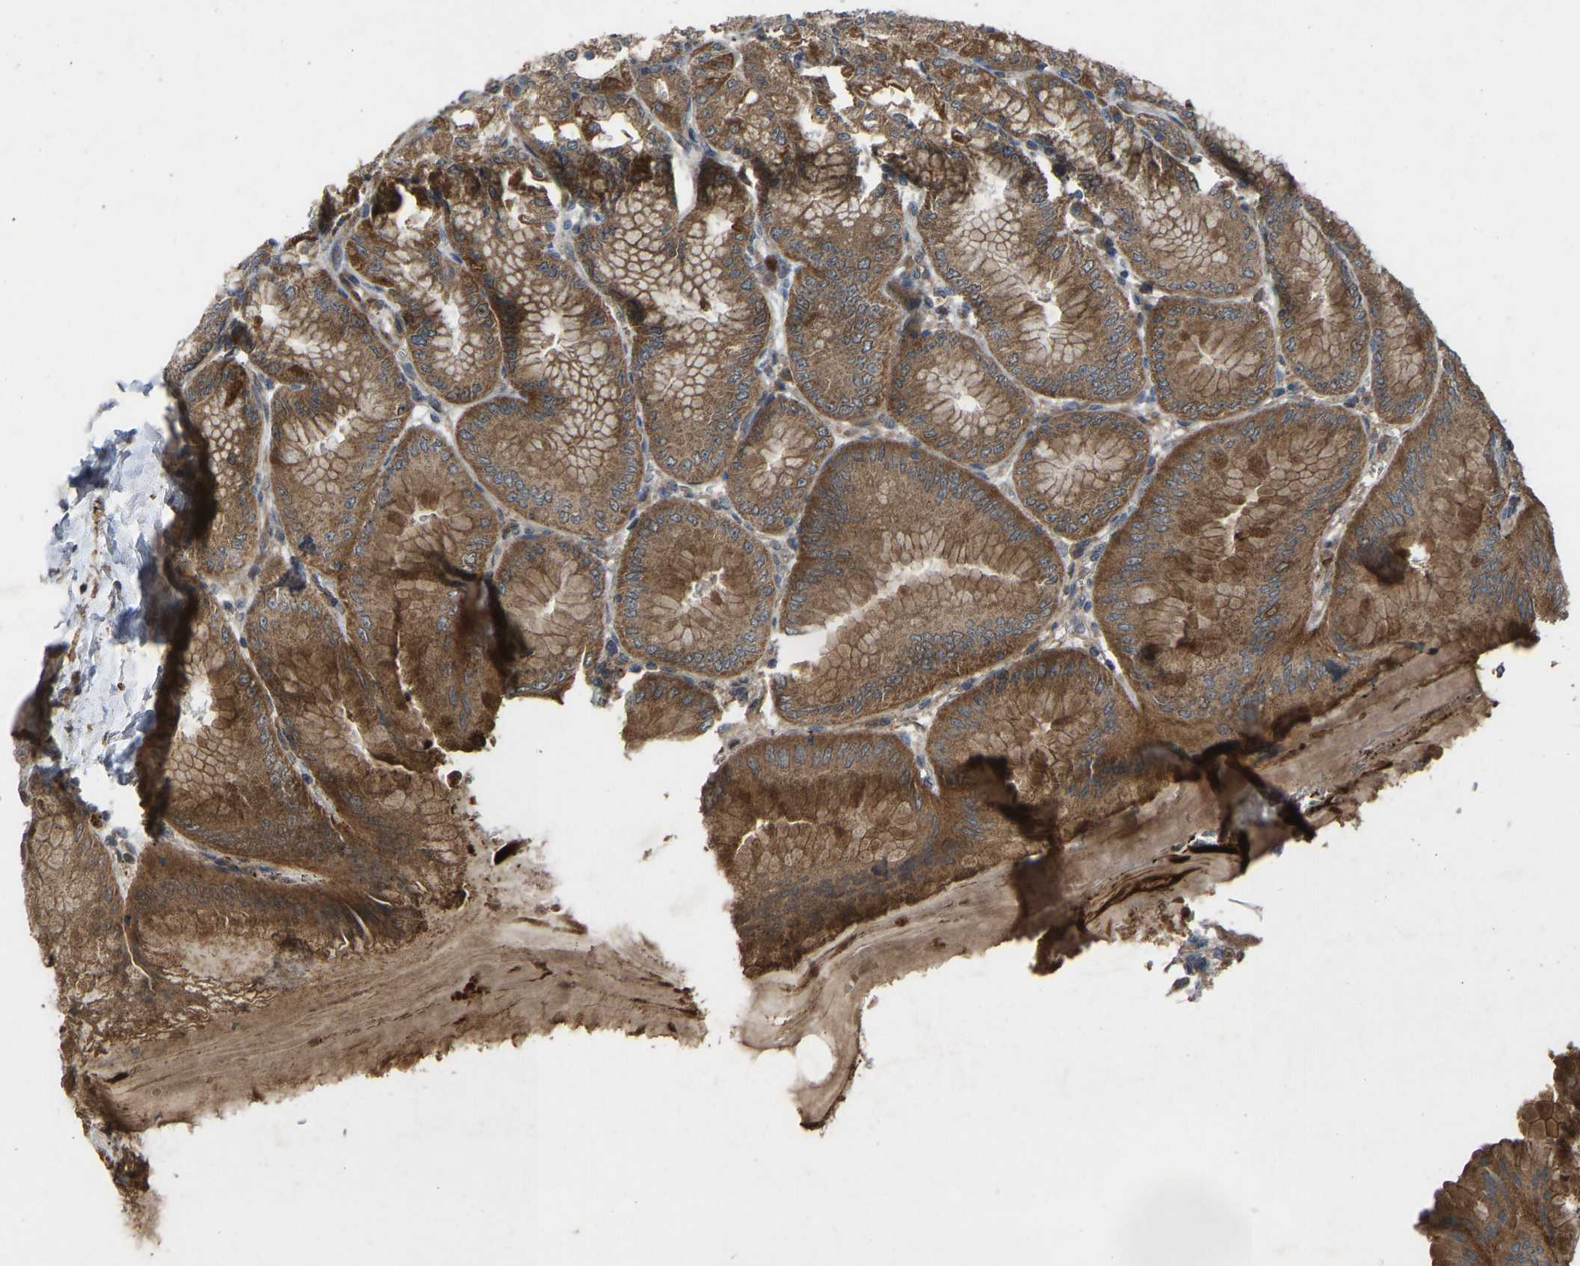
{"staining": {"intensity": "moderate", "quantity": ">75%", "location": "cytoplasmic/membranous"}, "tissue": "stomach", "cell_type": "Glandular cells", "image_type": "normal", "snomed": [{"axis": "morphology", "description": "Normal tissue, NOS"}, {"axis": "topography", "description": "Stomach, lower"}], "caption": "This micrograph shows unremarkable stomach stained with IHC to label a protein in brown. The cytoplasmic/membranous of glandular cells show moderate positivity for the protein. Nuclei are counter-stained blue.", "gene": "ZNF71", "patient": {"sex": "male", "age": 71}}